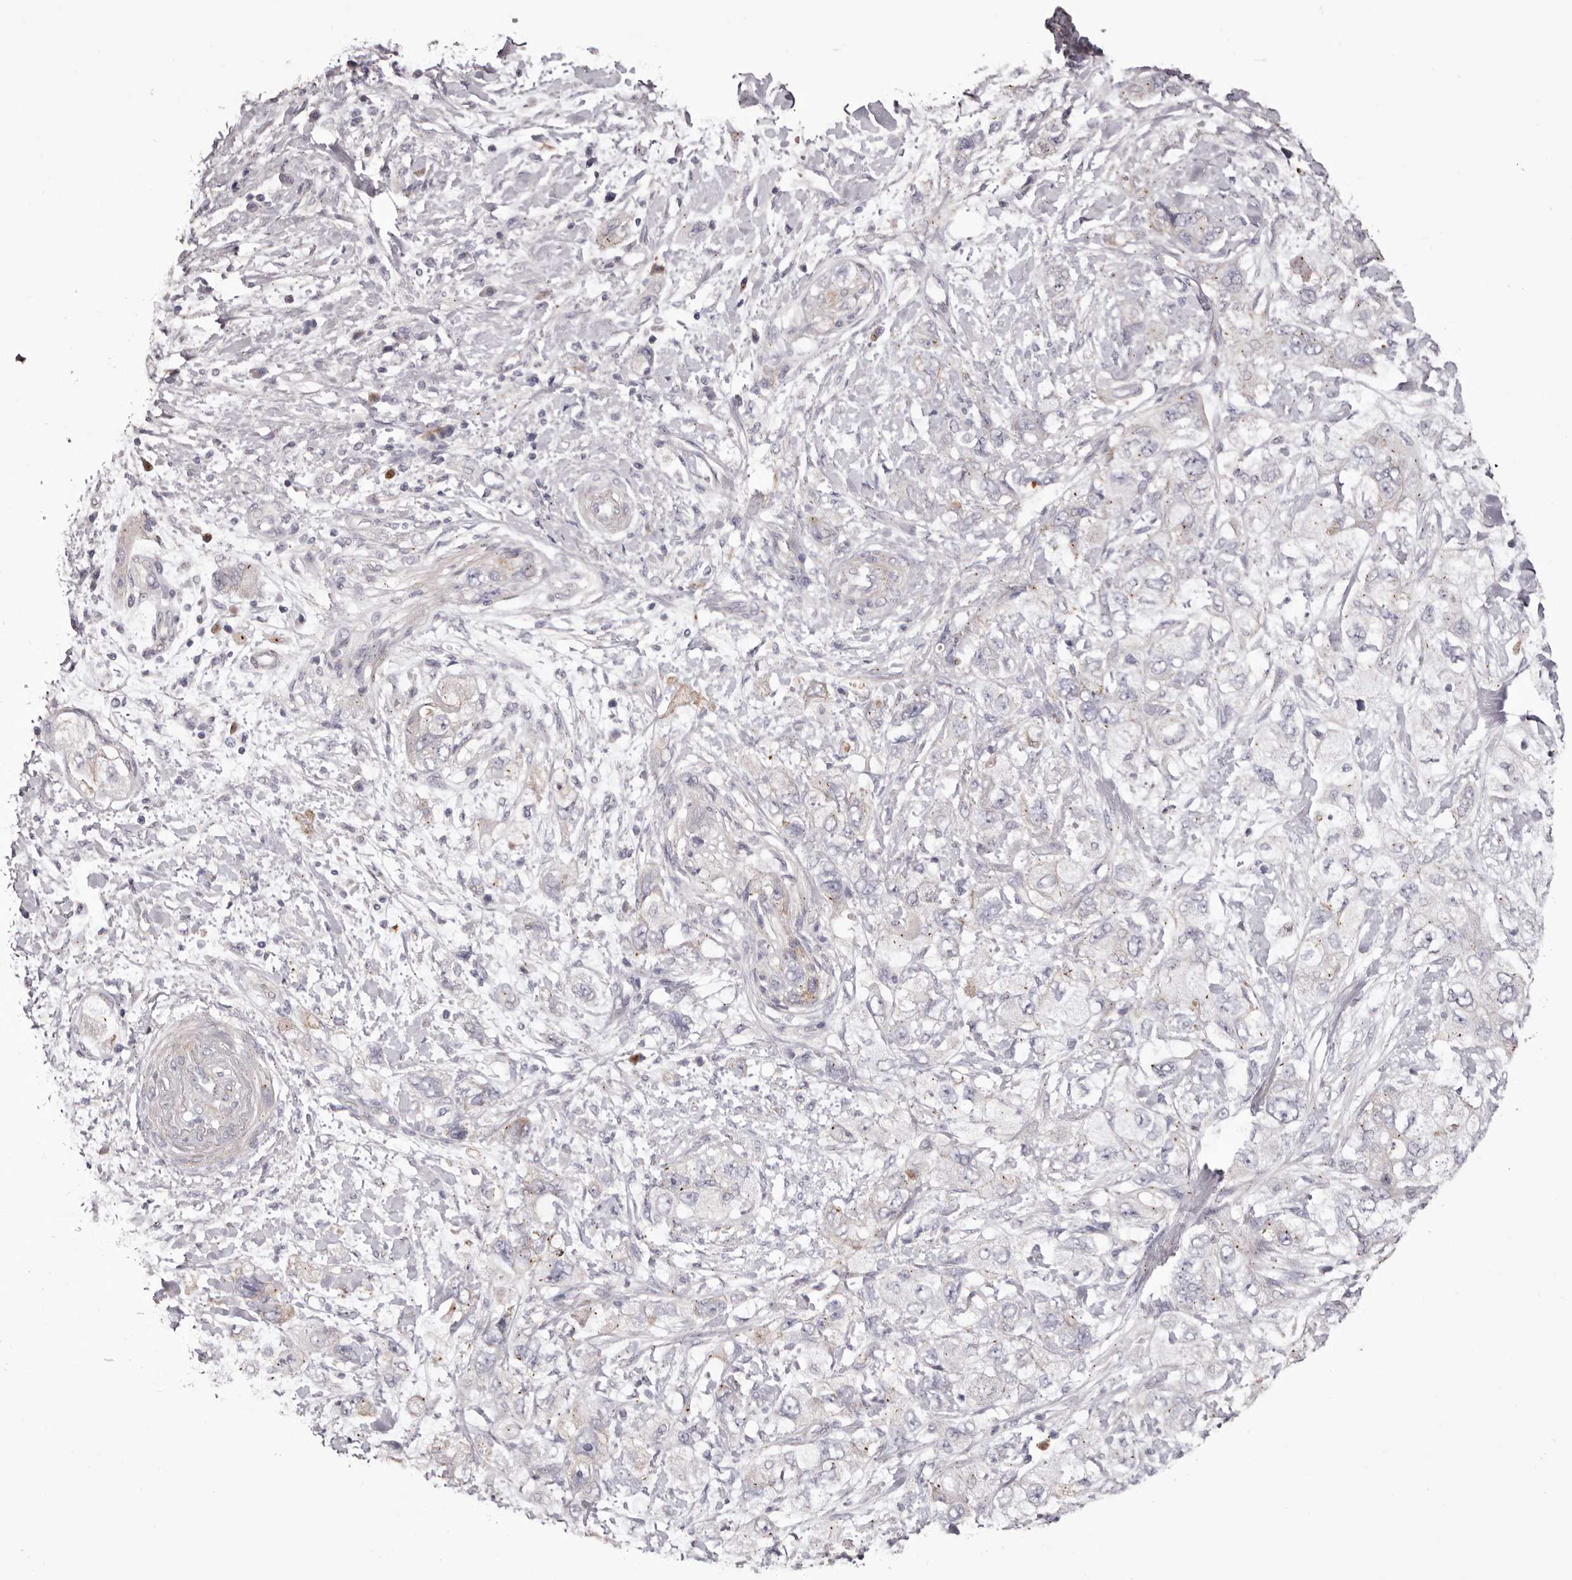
{"staining": {"intensity": "negative", "quantity": "none", "location": "none"}, "tissue": "pancreatic cancer", "cell_type": "Tumor cells", "image_type": "cancer", "snomed": [{"axis": "morphology", "description": "Adenocarcinoma, NOS"}, {"axis": "topography", "description": "Pancreas"}], "caption": "The image shows no significant expression in tumor cells of adenocarcinoma (pancreatic).", "gene": "PEG10", "patient": {"sex": "female", "age": 73}}